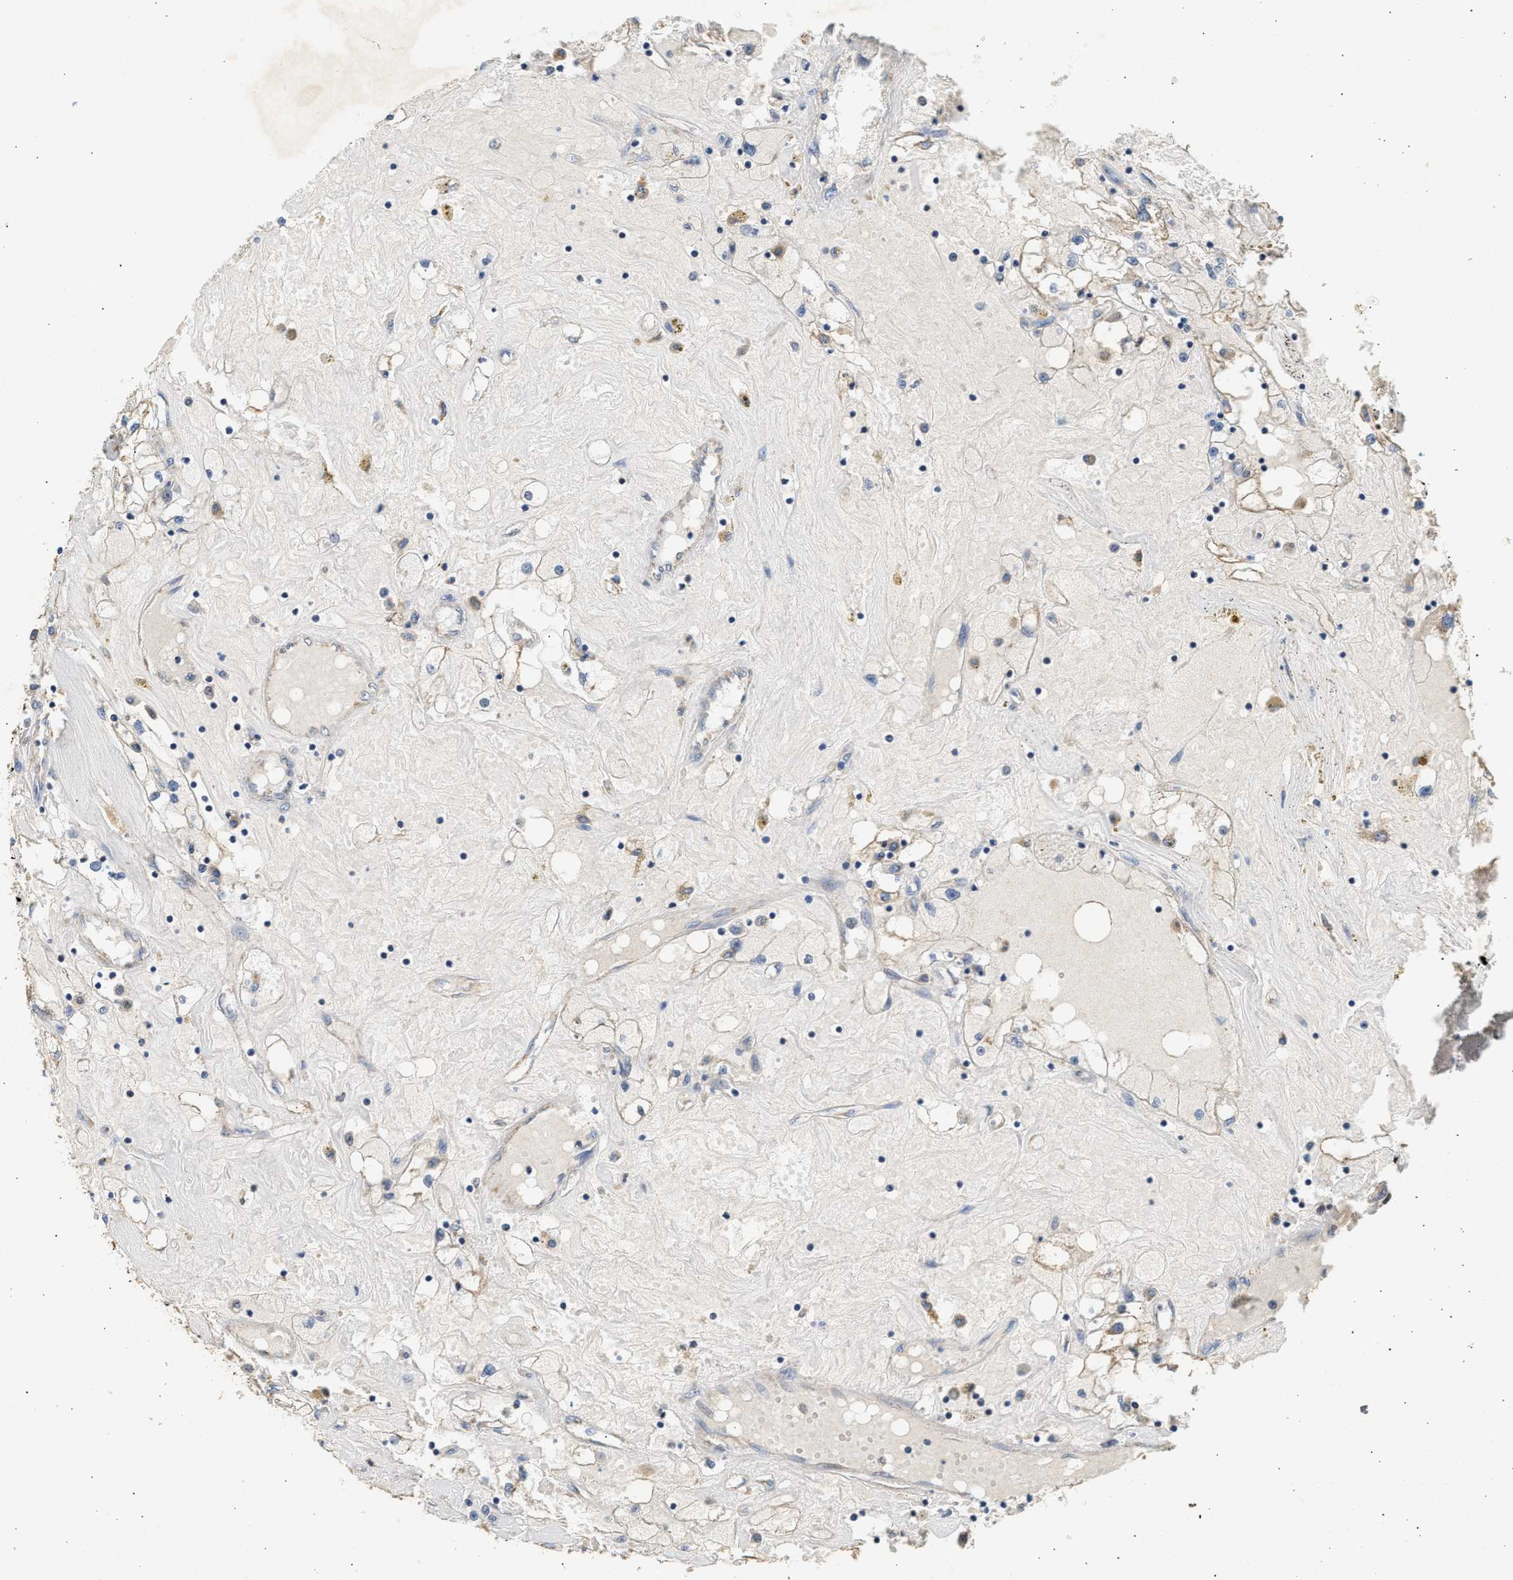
{"staining": {"intensity": "weak", "quantity": "25%-75%", "location": "cytoplasmic/membranous"}, "tissue": "renal cancer", "cell_type": "Tumor cells", "image_type": "cancer", "snomed": [{"axis": "morphology", "description": "Adenocarcinoma, NOS"}, {"axis": "topography", "description": "Kidney"}], "caption": "Tumor cells demonstrate weak cytoplasmic/membranous staining in about 25%-75% of cells in adenocarcinoma (renal). Using DAB (brown) and hematoxylin (blue) stains, captured at high magnification using brightfield microscopy.", "gene": "WDR31", "patient": {"sex": "male", "age": 56}}